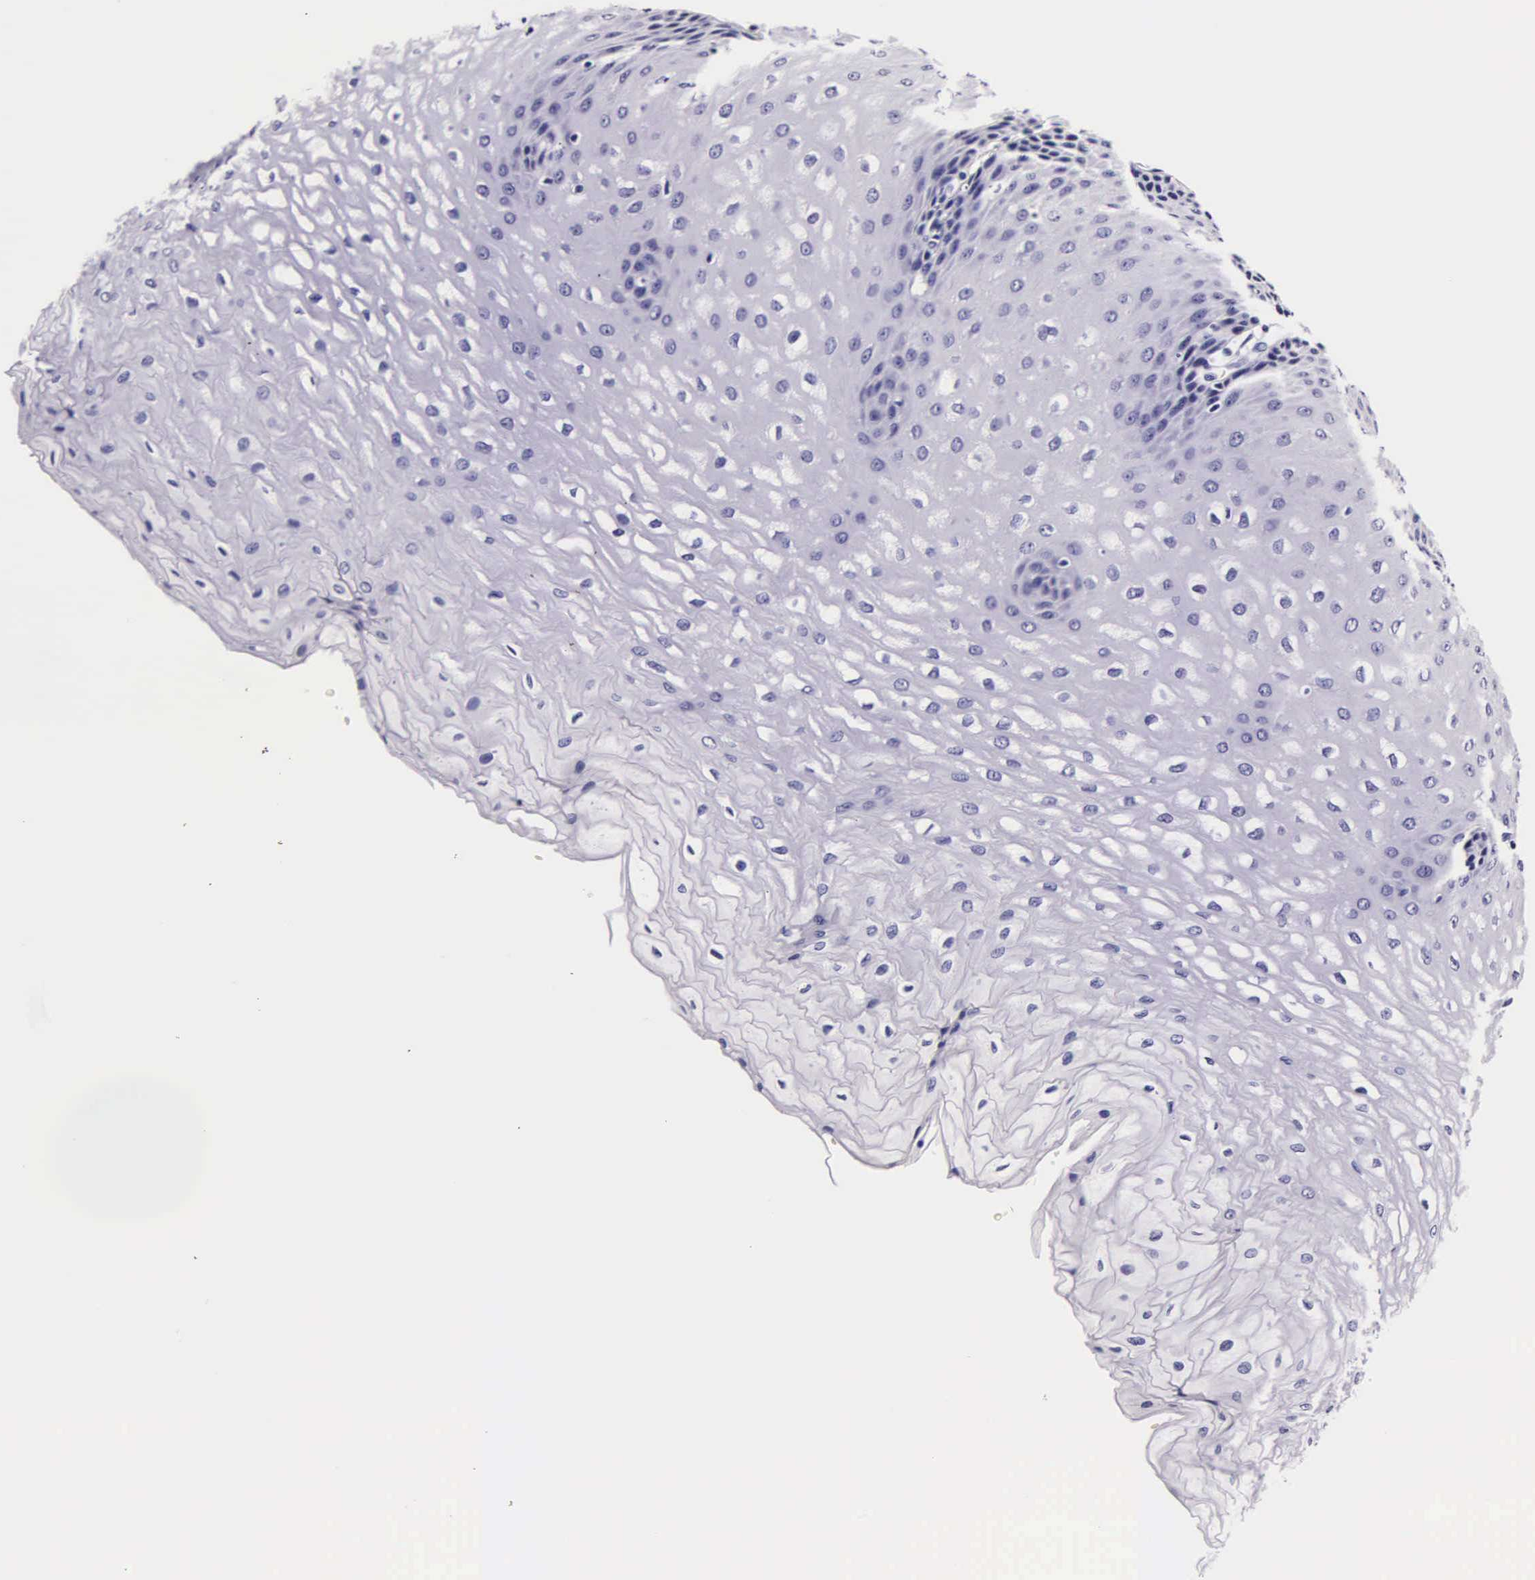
{"staining": {"intensity": "negative", "quantity": "none", "location": "none"}, "tissue": "esophagus", "cell_type": "Squamous epithelial cells", "image_type": "normal", "snomed": [{"axis": "morphology", "description": "Normal tissue, NOS"}, {"axis": "topography", "description": "Esophagus"}], "caption": "Immunohistochemical staining of unremarkable human esophagus demonstrates no significant expression in squamous epithelial cells.", "gene": "DGCR2", "patient": {"sex": "male", "age": 70}}